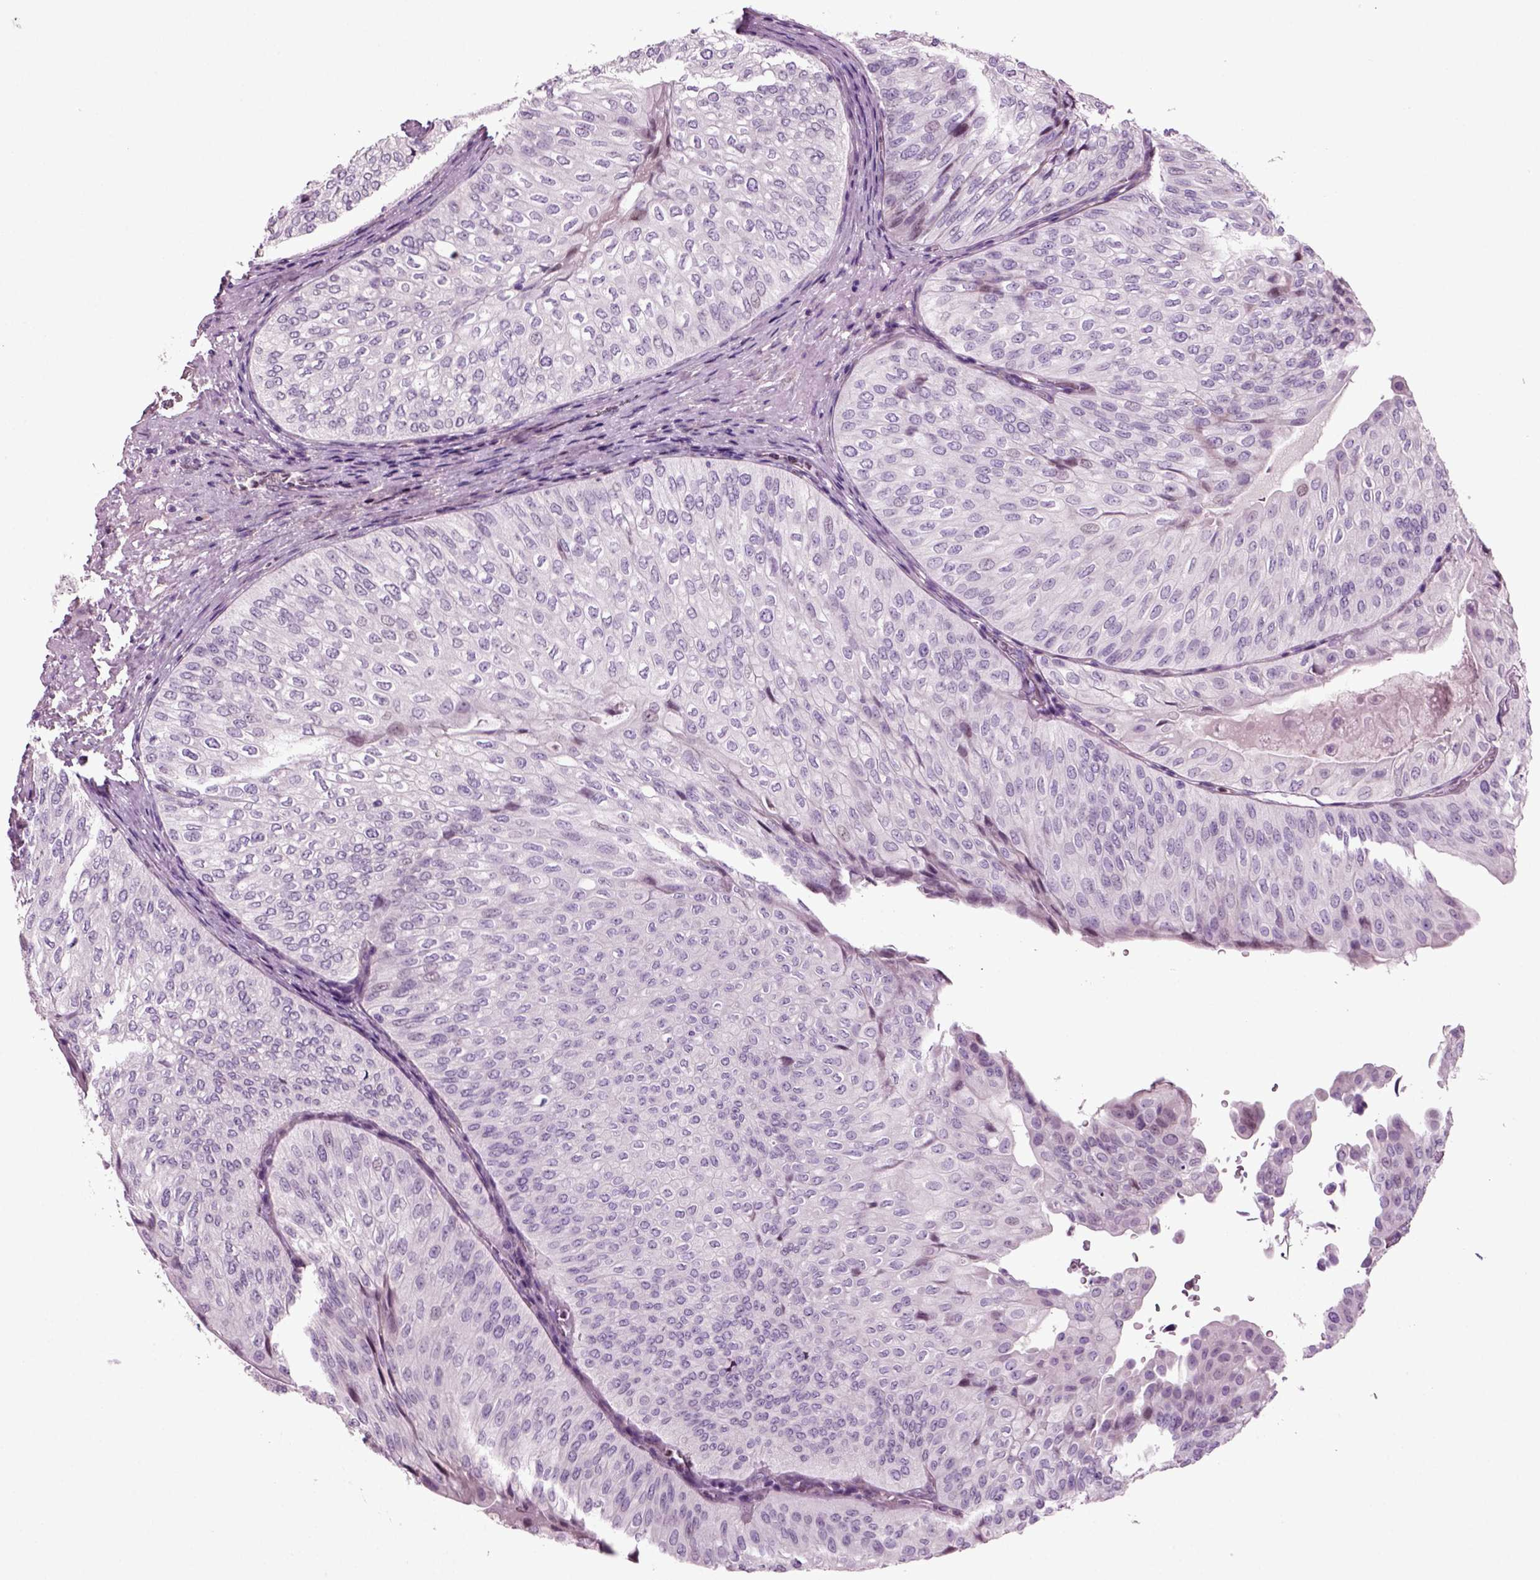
{"staining": {"intensity": "negative", "quantity": "none", "location": "none"}, "tissue": "urothelial cancer", "cell_type": "Tumor cells", "image_type": "cancer", "snomed": [{"axis": "morphology", "description": "Urothelial carcinoma, NOS"}, {"axis": "topography", "description": "Urinary bladder"}], "caption": "DAB (3,3'-diaminobenzidine) immunohistochemical staining of human transitional cell carcinoma demonstrates no significant expression in tumor cells.", "gene": "ARID3A", "patient": {"sex": "male", "age": 62}}